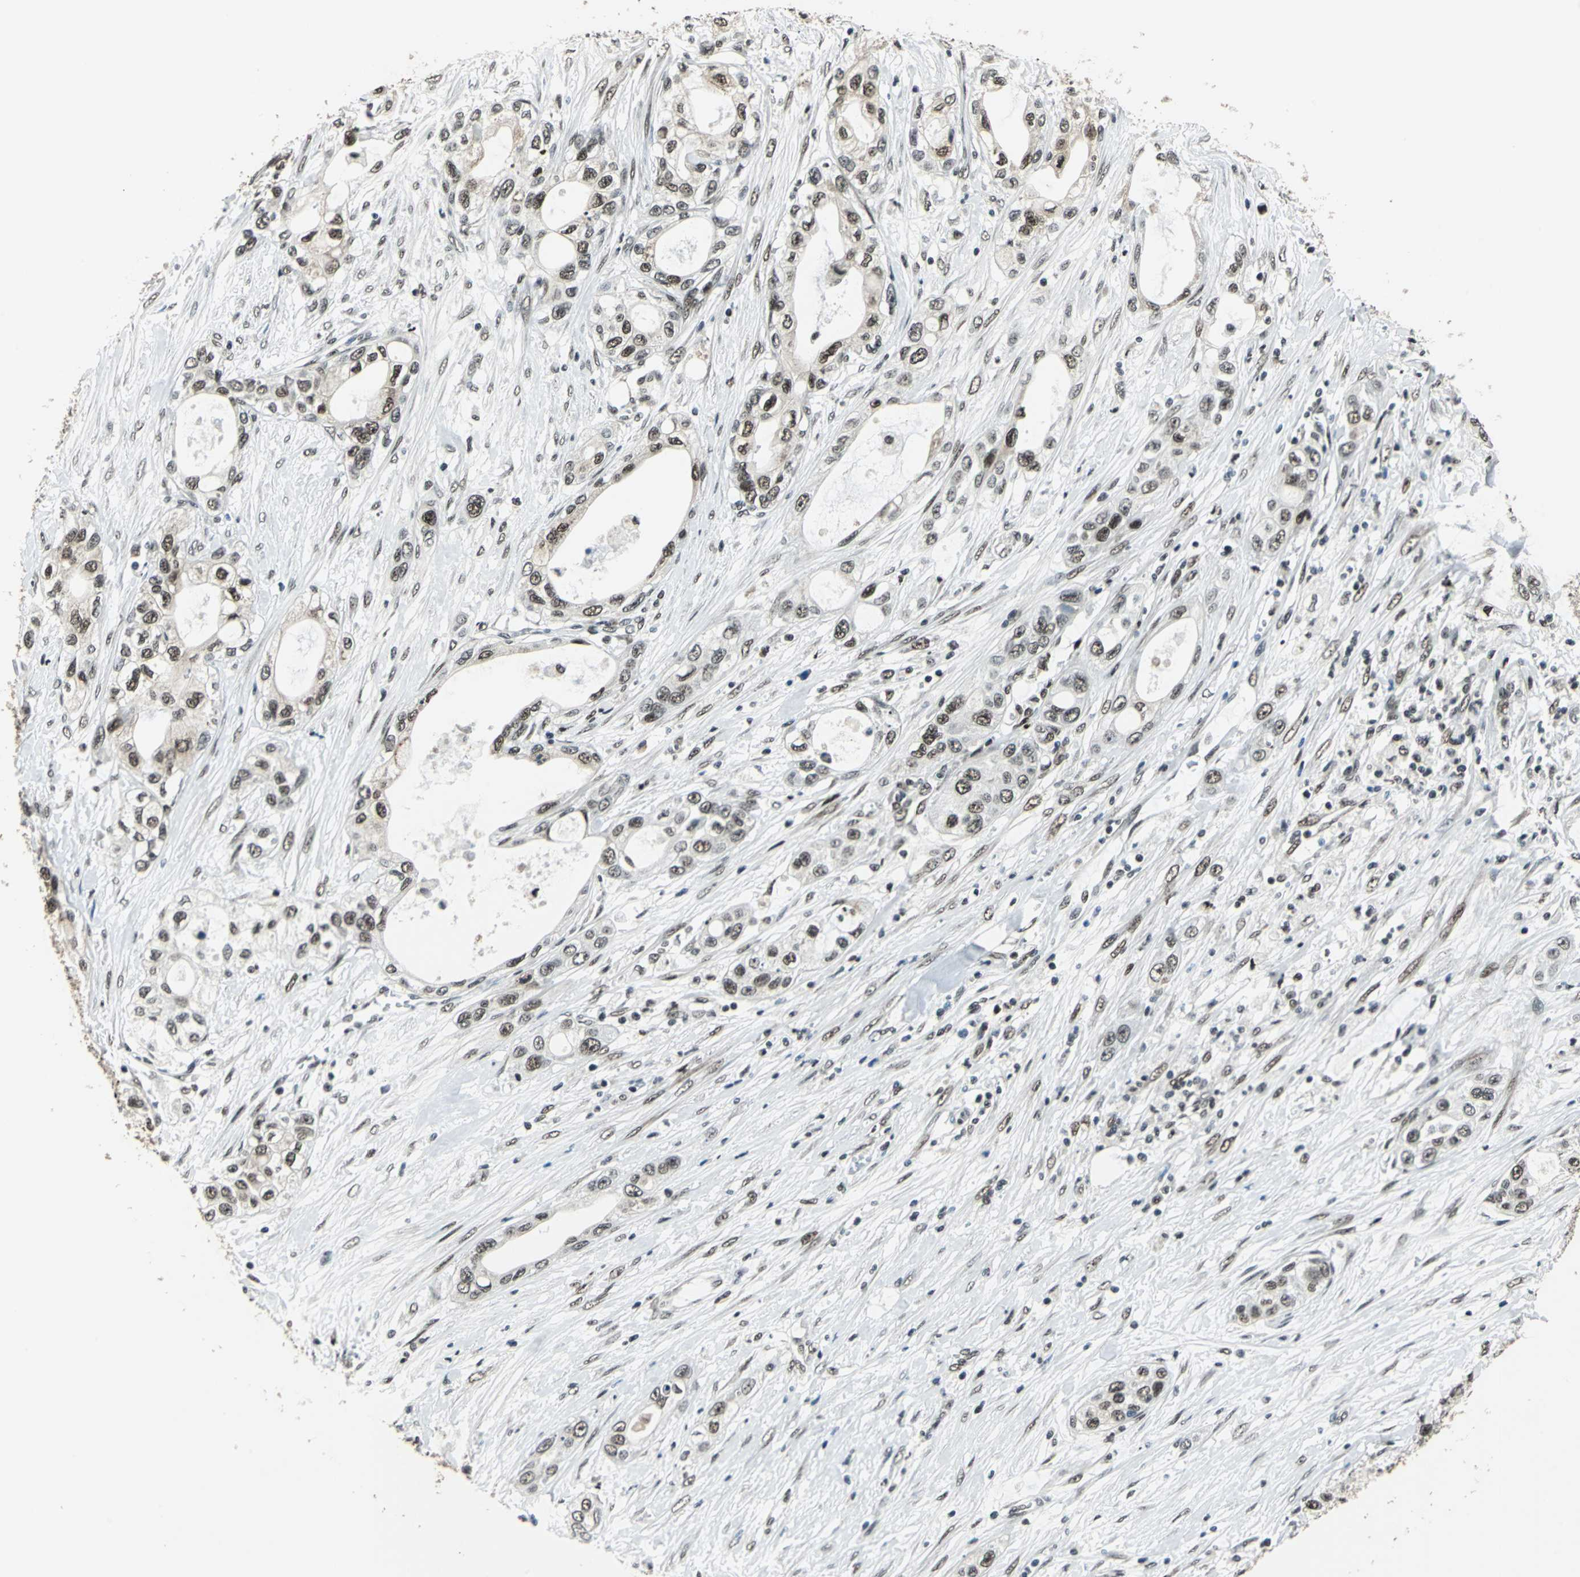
{"staining": {"intensity": "weak", "quantity": "<25%", "location": "cytoplasmic/membranous"}, "tissue": "pancreatic cancer", "cell_type": "Tumor cells", "image_type": "cancer", "snomed": [{"axis": "morphology", "description": "Adenocarcinoma, NOS"}, {"axis": "topography", "description": "Pancreas"}], "caption": "Immunohistochemistry (IHC) micrograph of human pancreatic cancer (adenocarcinoma) stained for a protein (brown), which reveals no positivity in tumor cells.", "gene": "BCLAF1", "patient": {"sex": "female", "age": 70}}